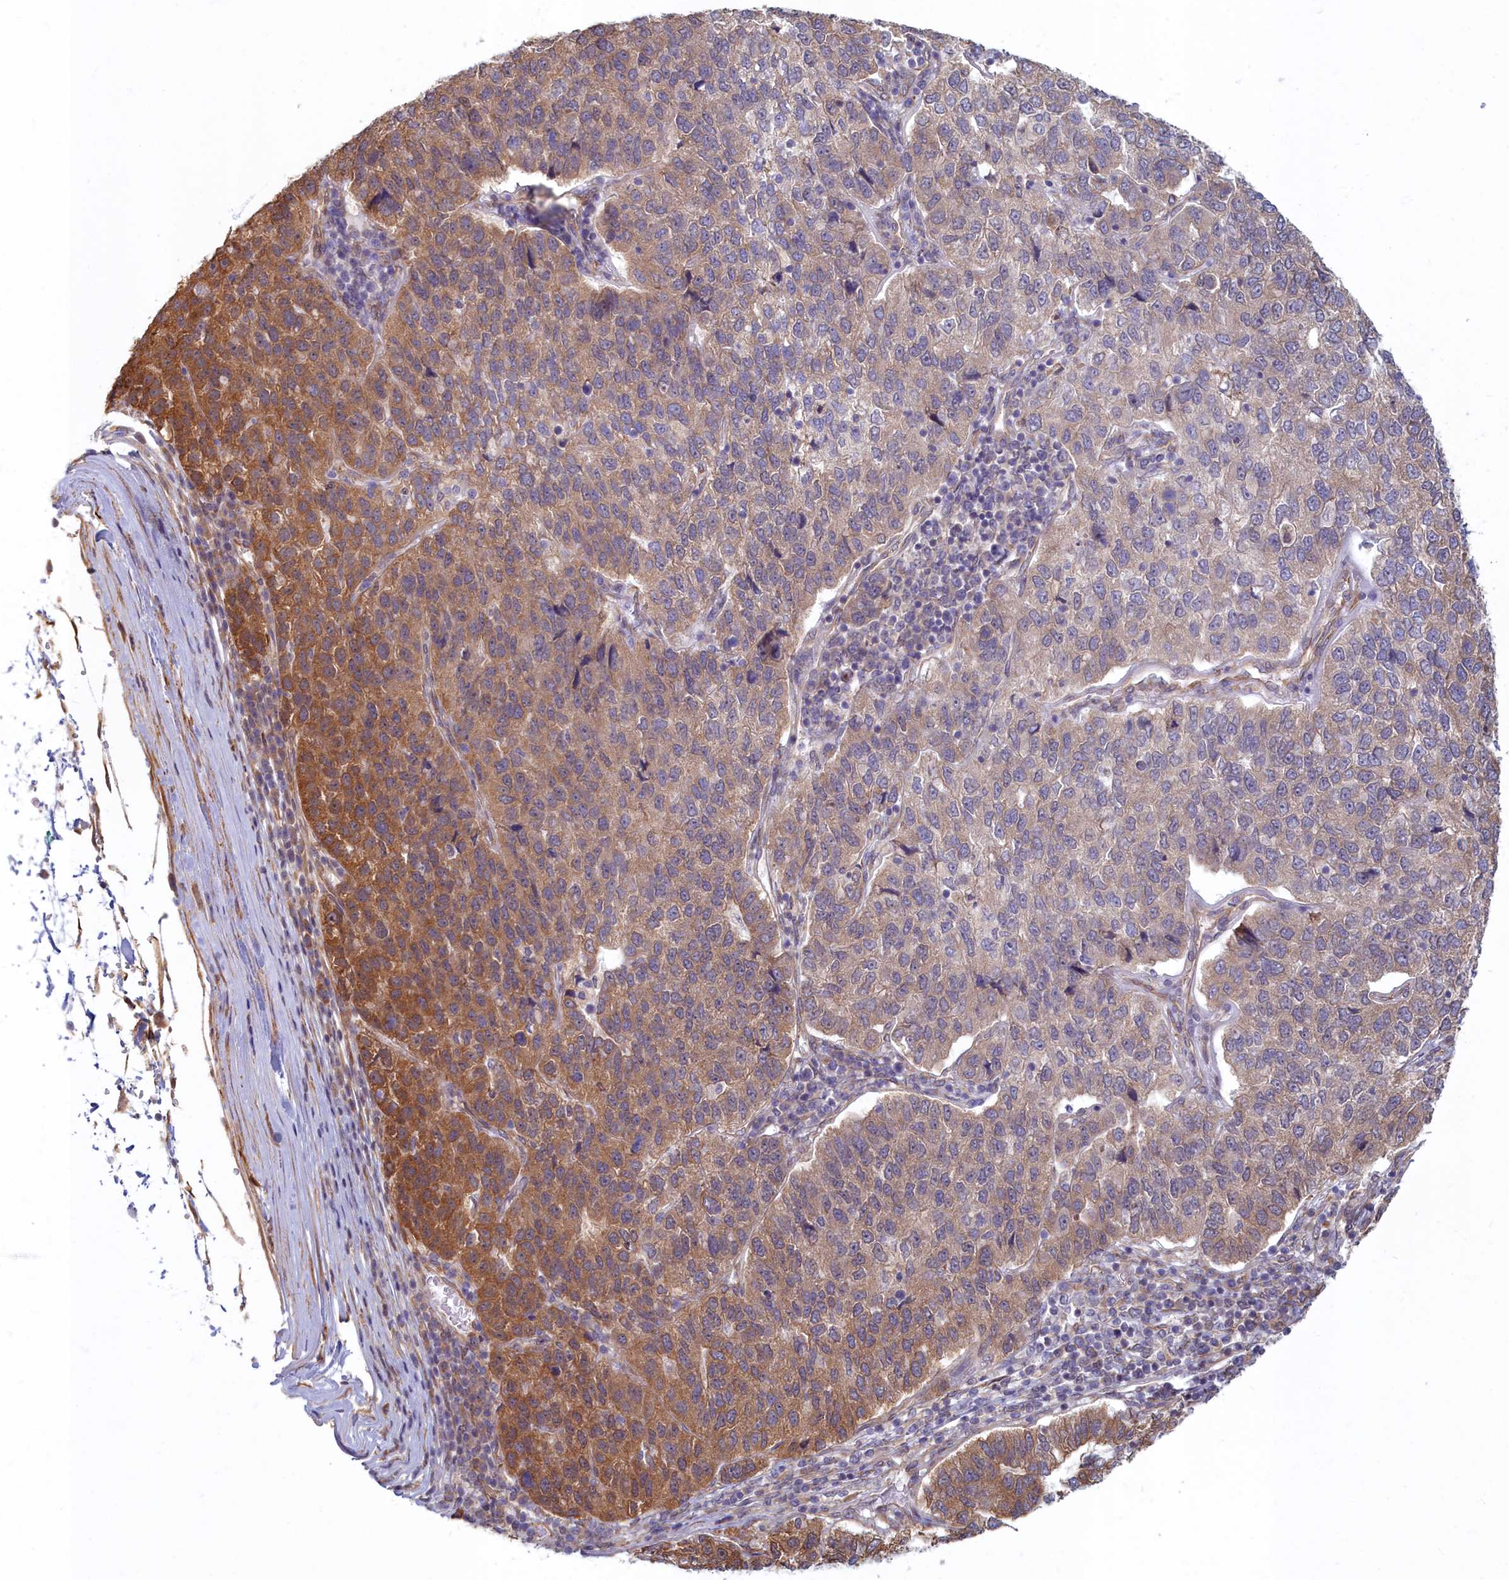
{"staining": {"intensity": "moderate", "quantity": "25%-75%", "location": "cytoplasmic/membranous"}, "tissue": "pancreatic cancer", "cell_type": "Tumor cells", "image_type": "cancer", "snomed": [{"axis": "morphology", "description": "Adenocarcinoma, NOS"}, {"axis": "topography", "description": "Pancreas"}], "caption": "Protein staining of pancreatic adenocarcinoma tissue shows moderate cytoplasmic/membranous positivity in about 25%-75% of tumor cells.", "gene": "MAK16", "patient": {"sex": "female", "age": 61}}